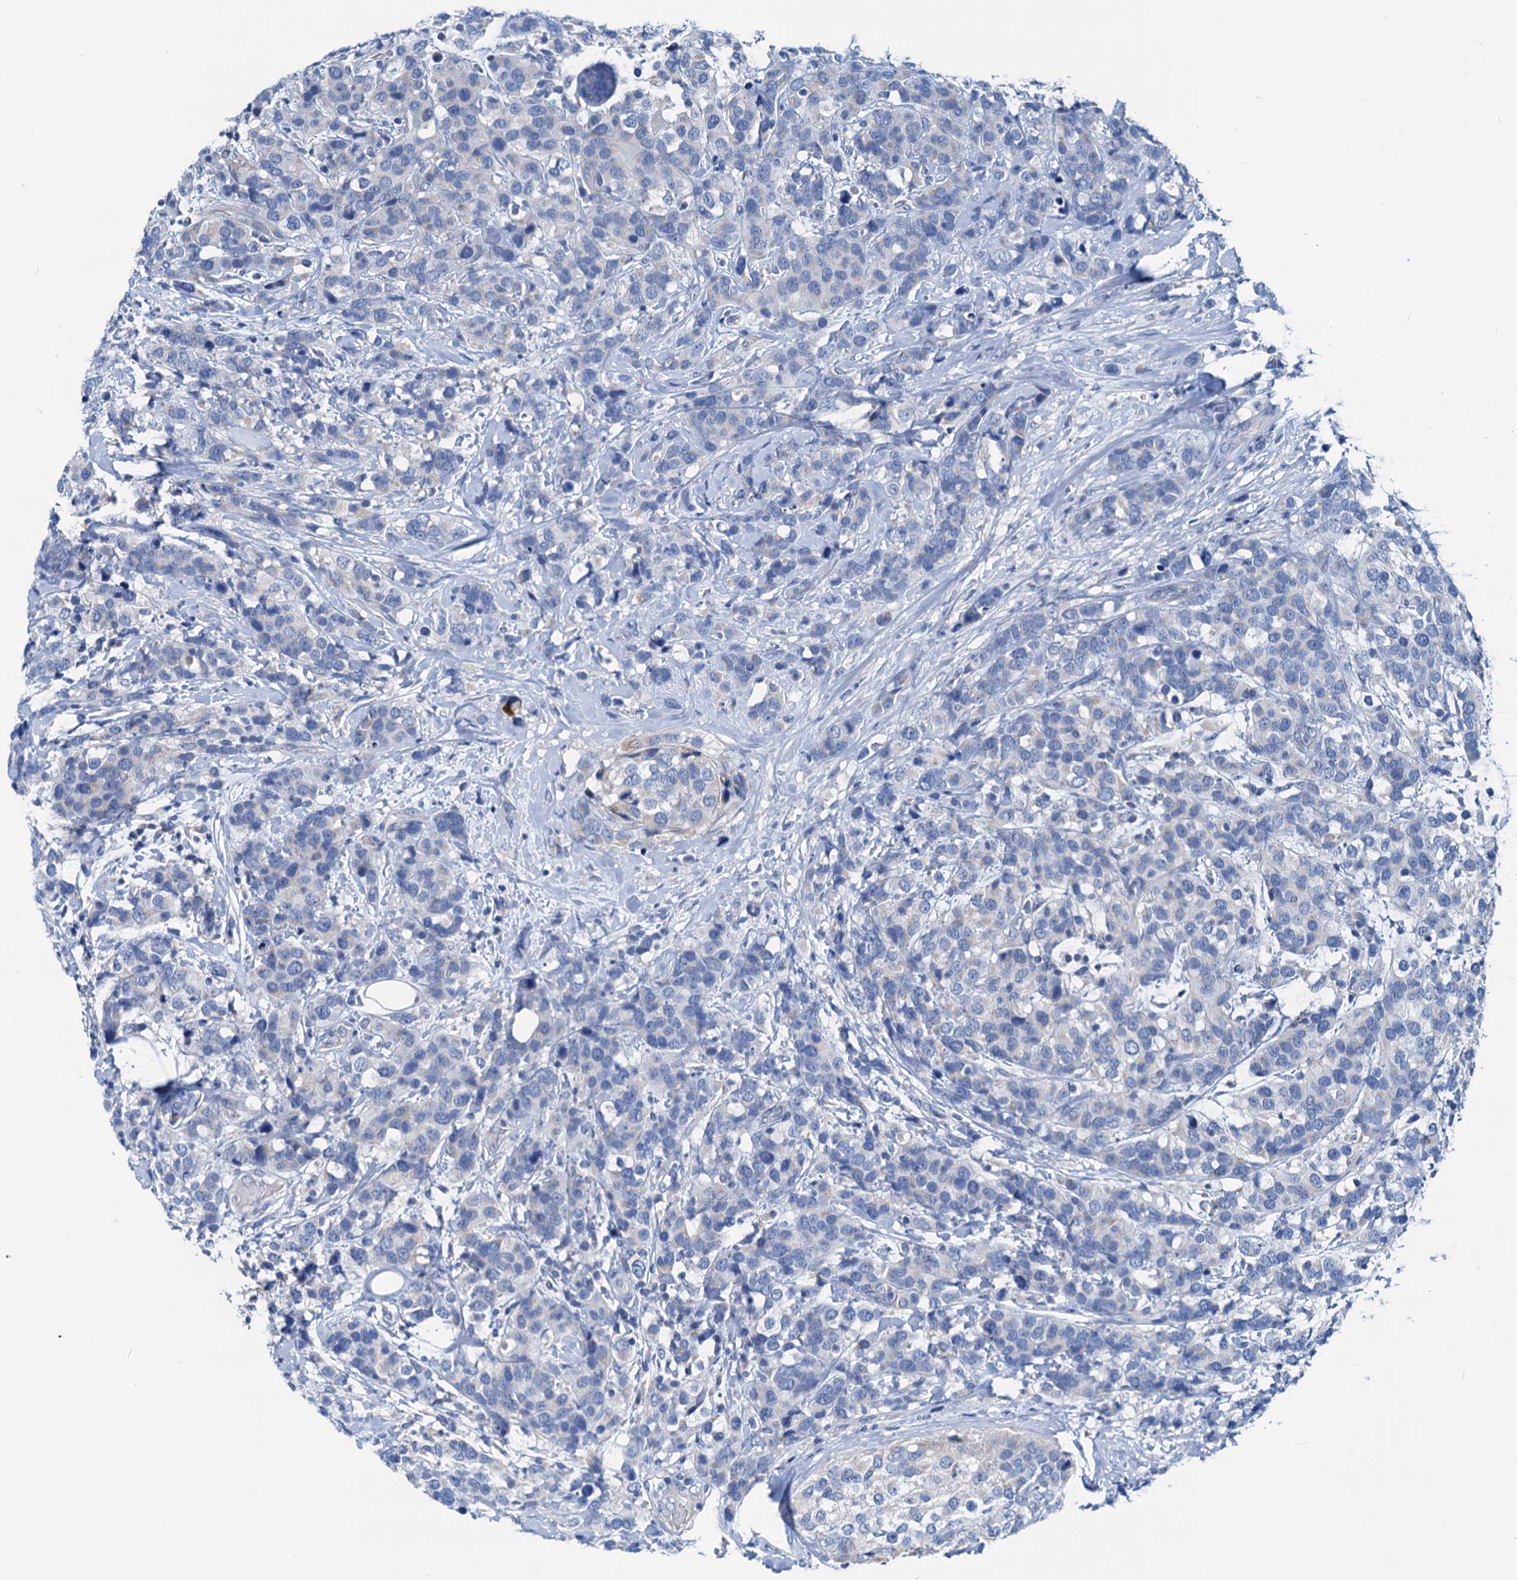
{"staining": {"intensity": "negative", "quantity": "none", "location": "none"}, "tissue": "breast cancer", "cell_type": "Tumor cells", "image_type": "cancer", "snomed": [{"axis": "morphology", "description": "Lobular carcinoma"}, {"axis": "topography", "description": "Breast"}], "caption": "Tumor cells are negative for protein expression in human breast cancer. (DAB IHC with hematoxylin counter stain).", "gene": "KNDC1", "patient": {"sex": "female", "age": 59}}